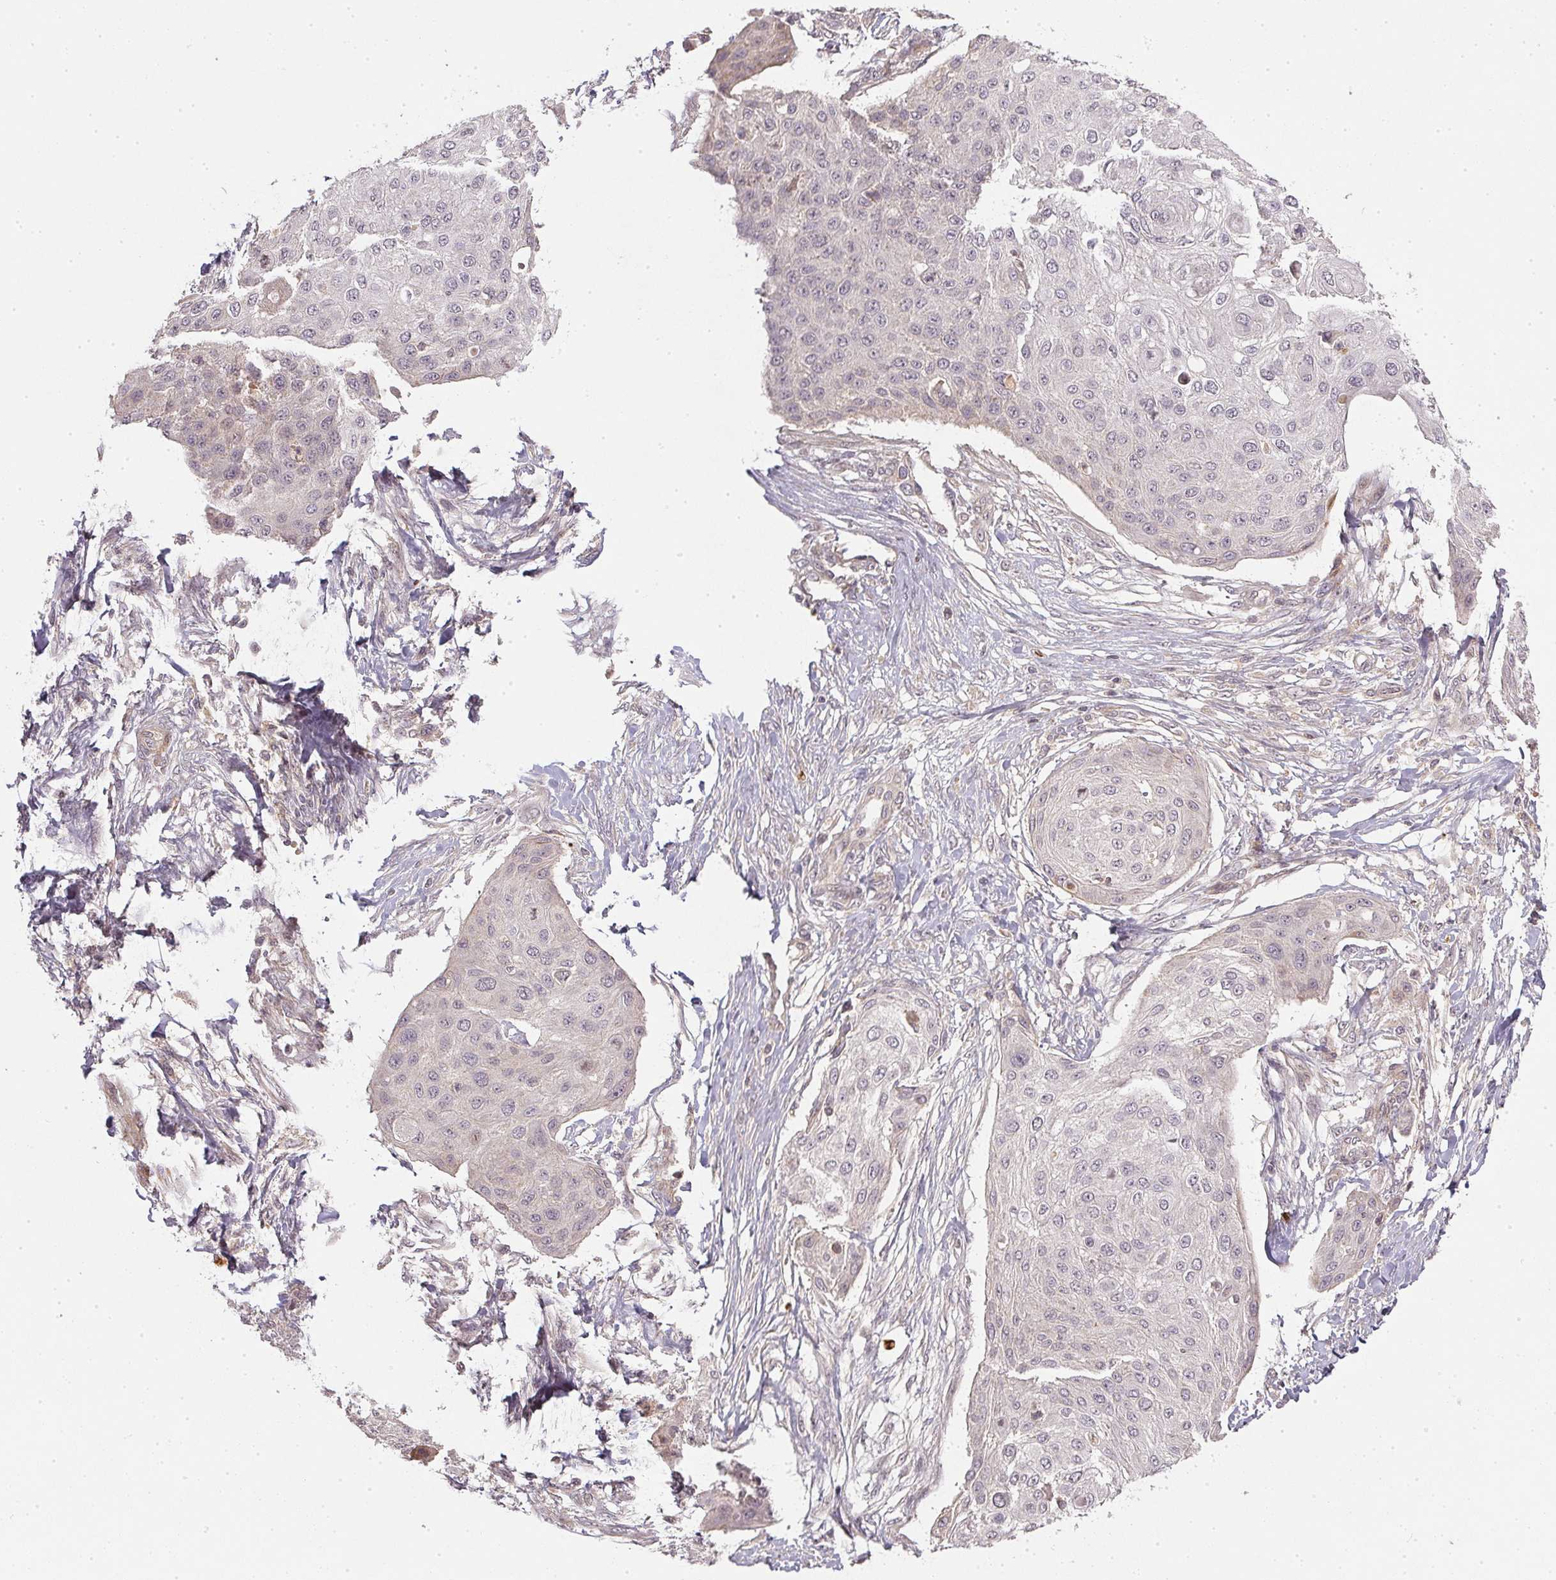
{"staining": {"intensity": "negative", "quantity": "none", "location": "none"}, "tissue": "skin cancer", "cell_type": "Tumor cells", "image_type": "cancer", "snomed": [{"axis": "morphology", "description": "Squamous cell carcinoma, NOS"}, {"axis": "topography", "description": "Skin"}], "caption": "Protein analysis of skin cancer (squamous cell carcinoma) displays no significant staining in tumor cells. The staining was performed using DAB (3,3'-diaminobenzidine) to visualize the protein expression in brown, while the nuclei were stained in blue with hematoxylin (Magnification: 20x).", "gene": "SERPINE1", "patient": {"sex": "female", "age": 87}}